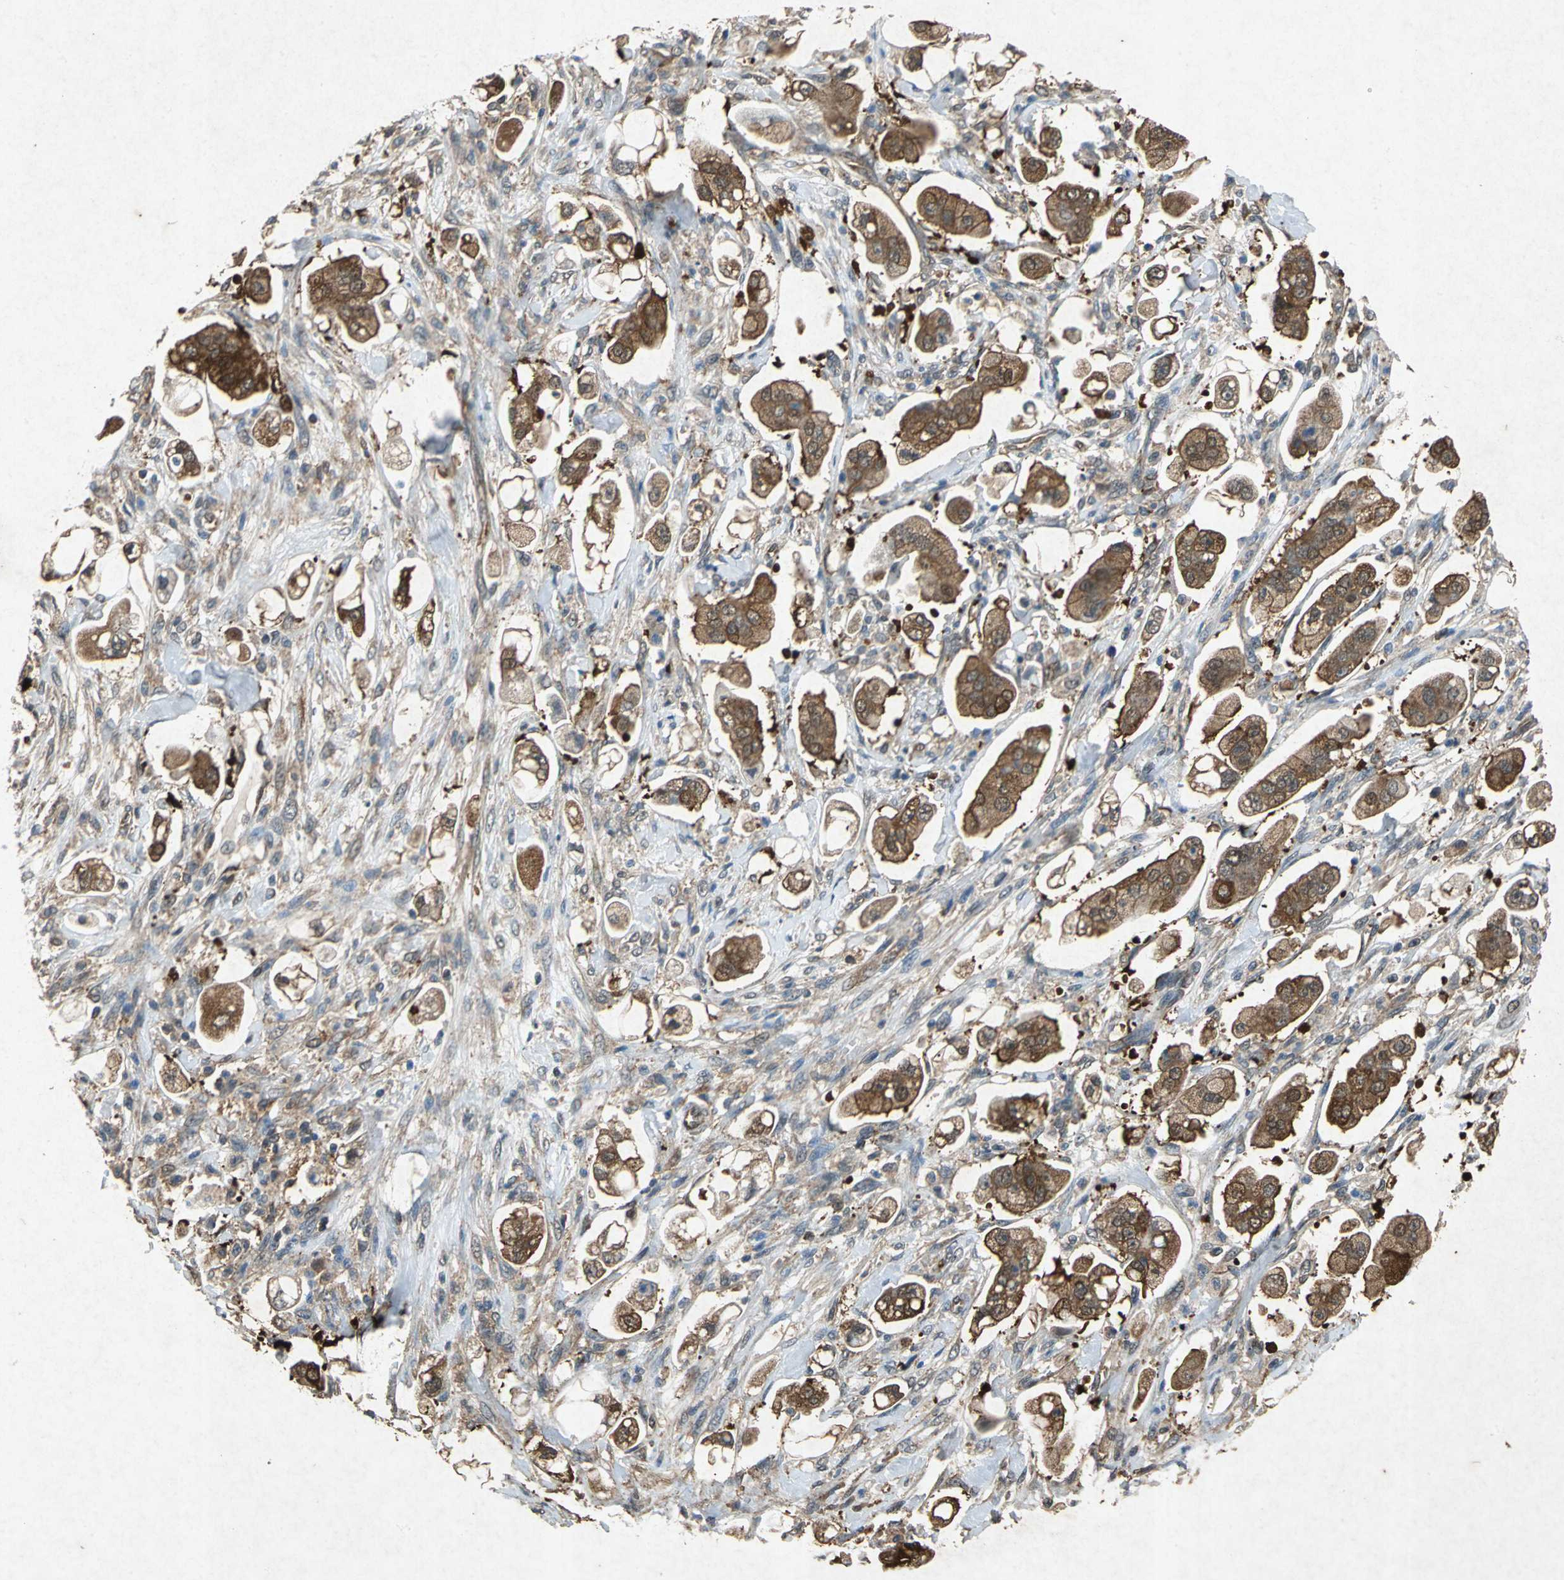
{"staining": {"intensity": "moderate", "quantity": ">75%", "location": "cytoplasmic/membranous"}, "tissue": "stomach cancer", "cell_type": "Tumor cells", "image_type": "cancer", "snomed": [{"axis": "morphology", "description": "Adenocarcinoma, NOS"}, {"axis": "topography", "description": "Stomach"}], "caption": "Tumor cells display moderate cytoplasmic/membranous expression in about >75% of cells in stomach adenocarcinoma.", "gene": "HSP90AB1", "patient": {"sex": "male", "age": 62}}